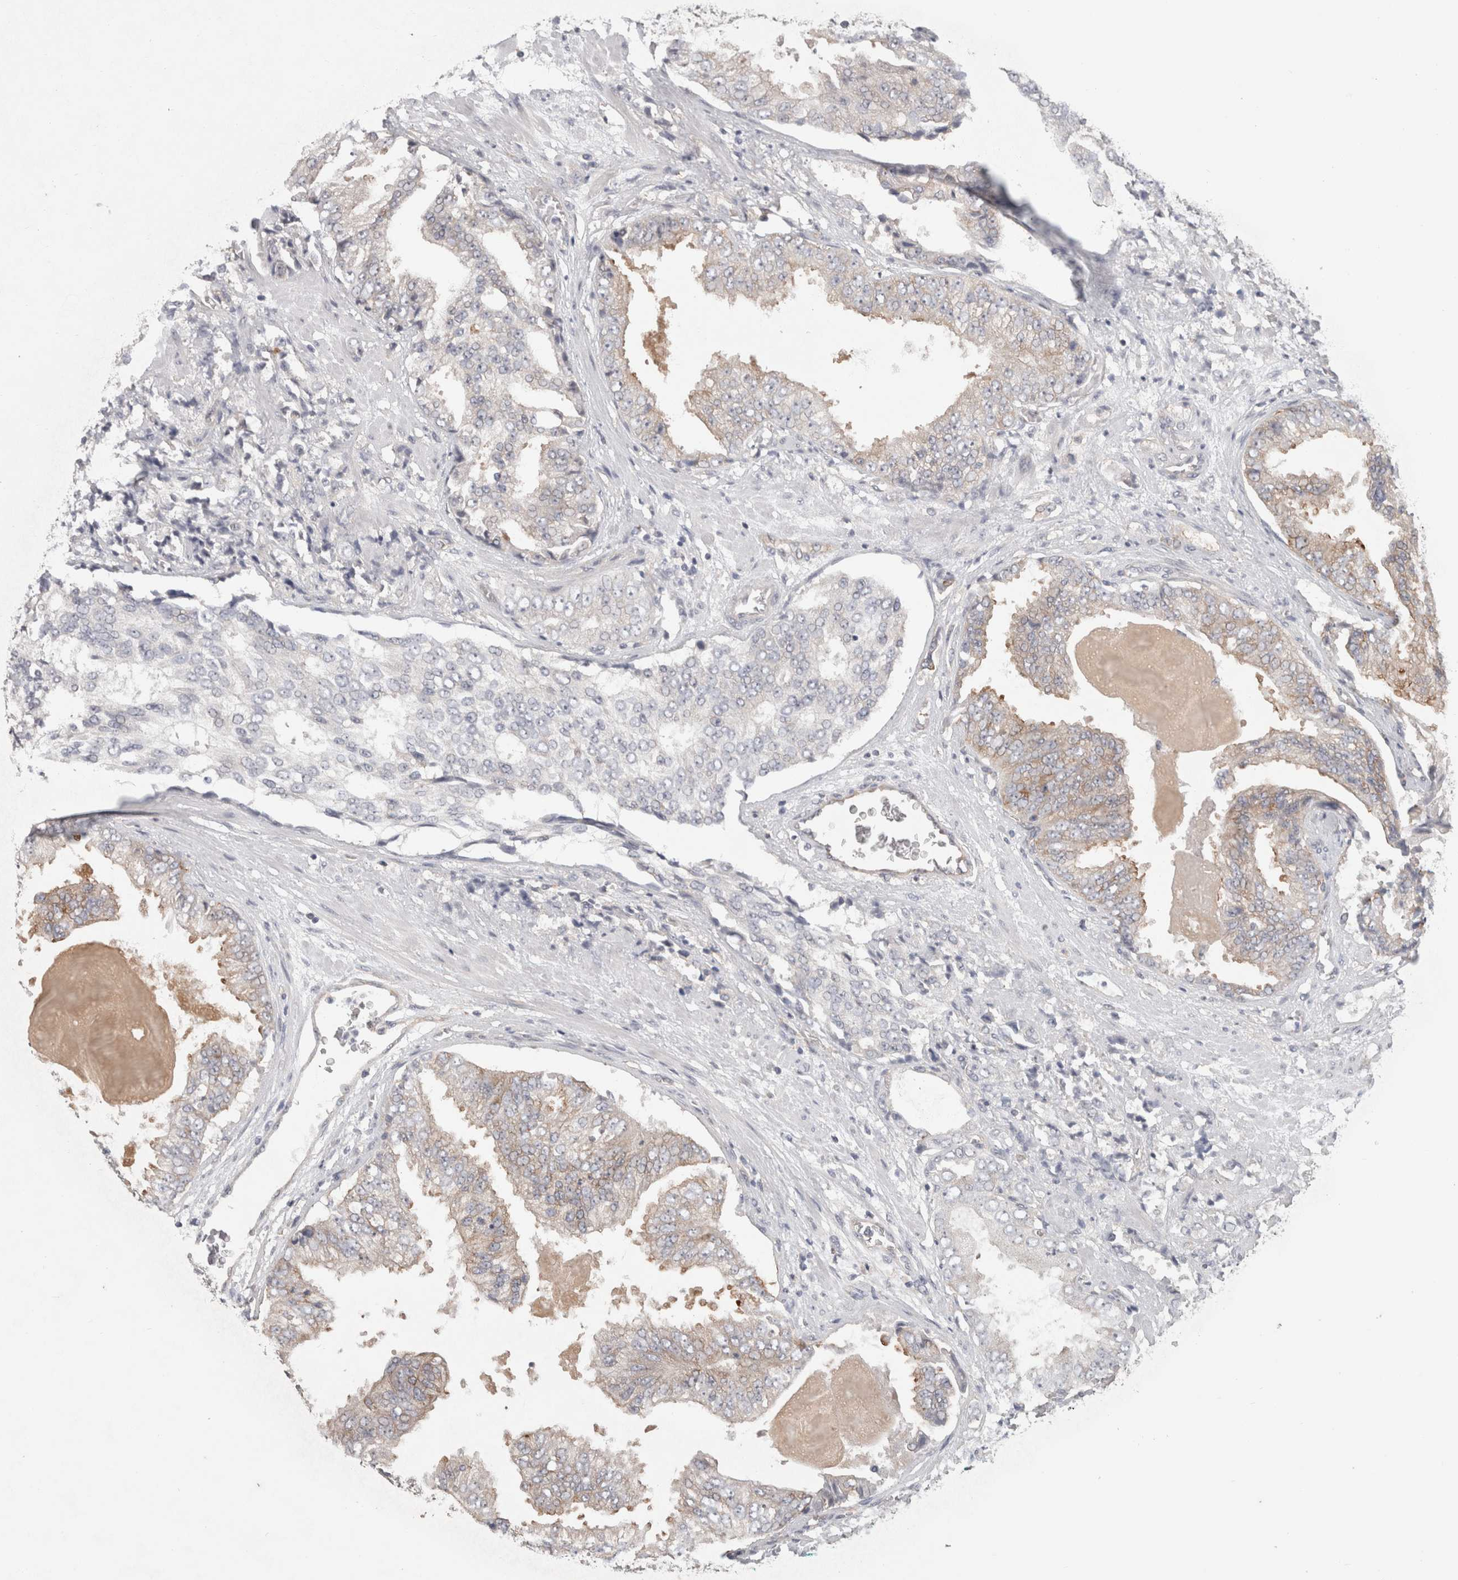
{"staining": {"intensity": "weak", "quantity": "<25%", "location": "cytoplasmic/membranous"}, "tissue": "prostate cancer", "cell_type": "Tumor cells", "image_type": "cancer", "snomed": [{"axis": "morphology", "description": "Adenocarcinoma, High grade"}, {"axis": "topography", "description": "Prostate"}], "caption": "Prostate cancer (adenocarcinoma (high-grade)) stained for a protein using IHC displays no staining tumor cells.", "gene": "RASAL2", "patient": {"sex": "male", "age": 58}}